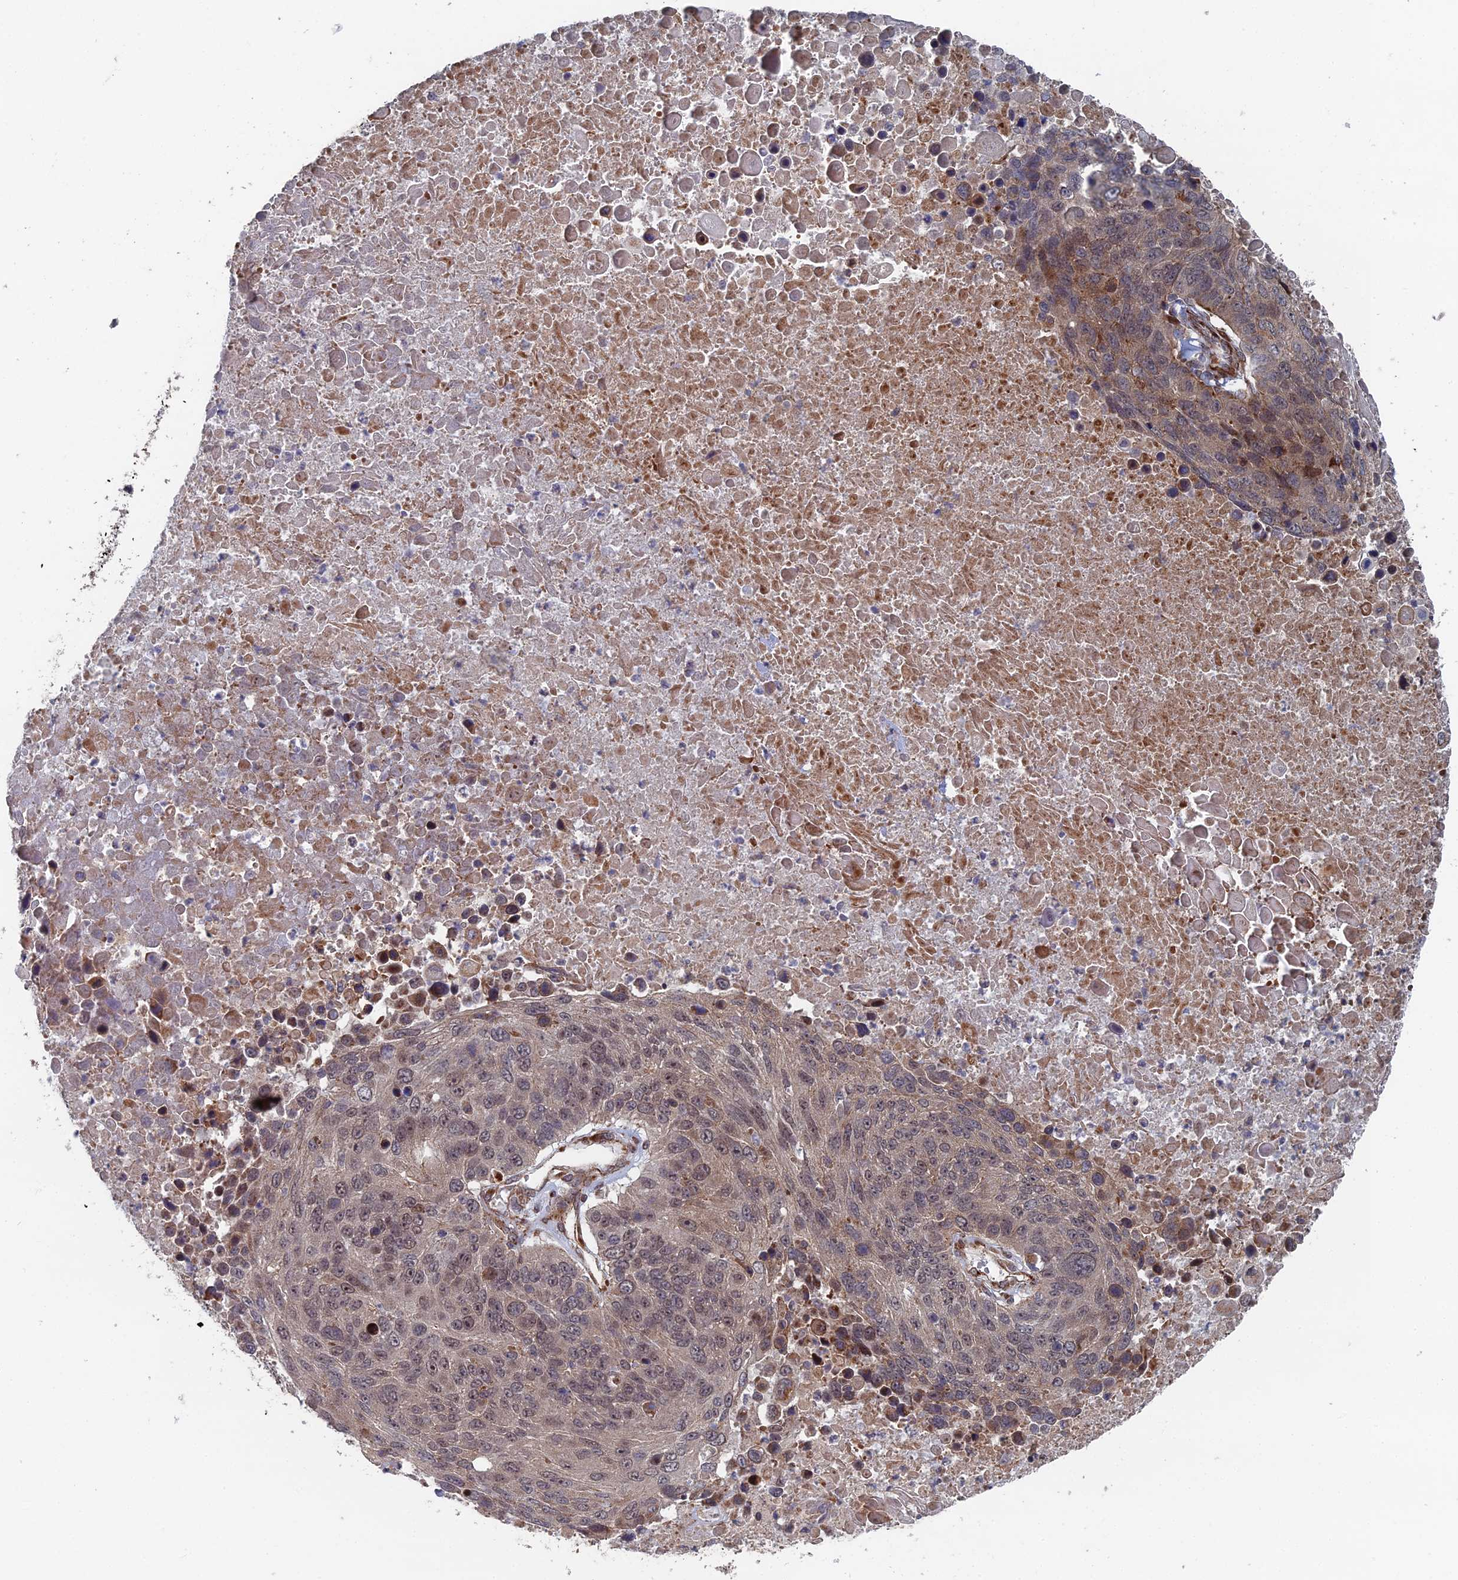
{"staining": {"intensity": "strong", "quantity": "<25%", "location": "cytoplasmic/membranous"}, "tissue": "lung cancer", "cell_type": "Tumor cells", "image_type": "cancer", "snomed": [{"axis": "morphology", "description": "Normal tissue, NOS"}, {"axis": "morphology", "description": "Squamous cell carcinoma, NOS"}, {"axis": "topography", "description": "Lymph node"}, {"axis": "topography", "description": "Lung"}], "caption": "Strong cytoplasmic/membranous positivity for a protein is identified in approximately <25% of tumor cells of lung cancer using immunohistochemistry (IHC).", "gene": "GTF2IRD1", "patient": {"sex": "male", "age": 66}}